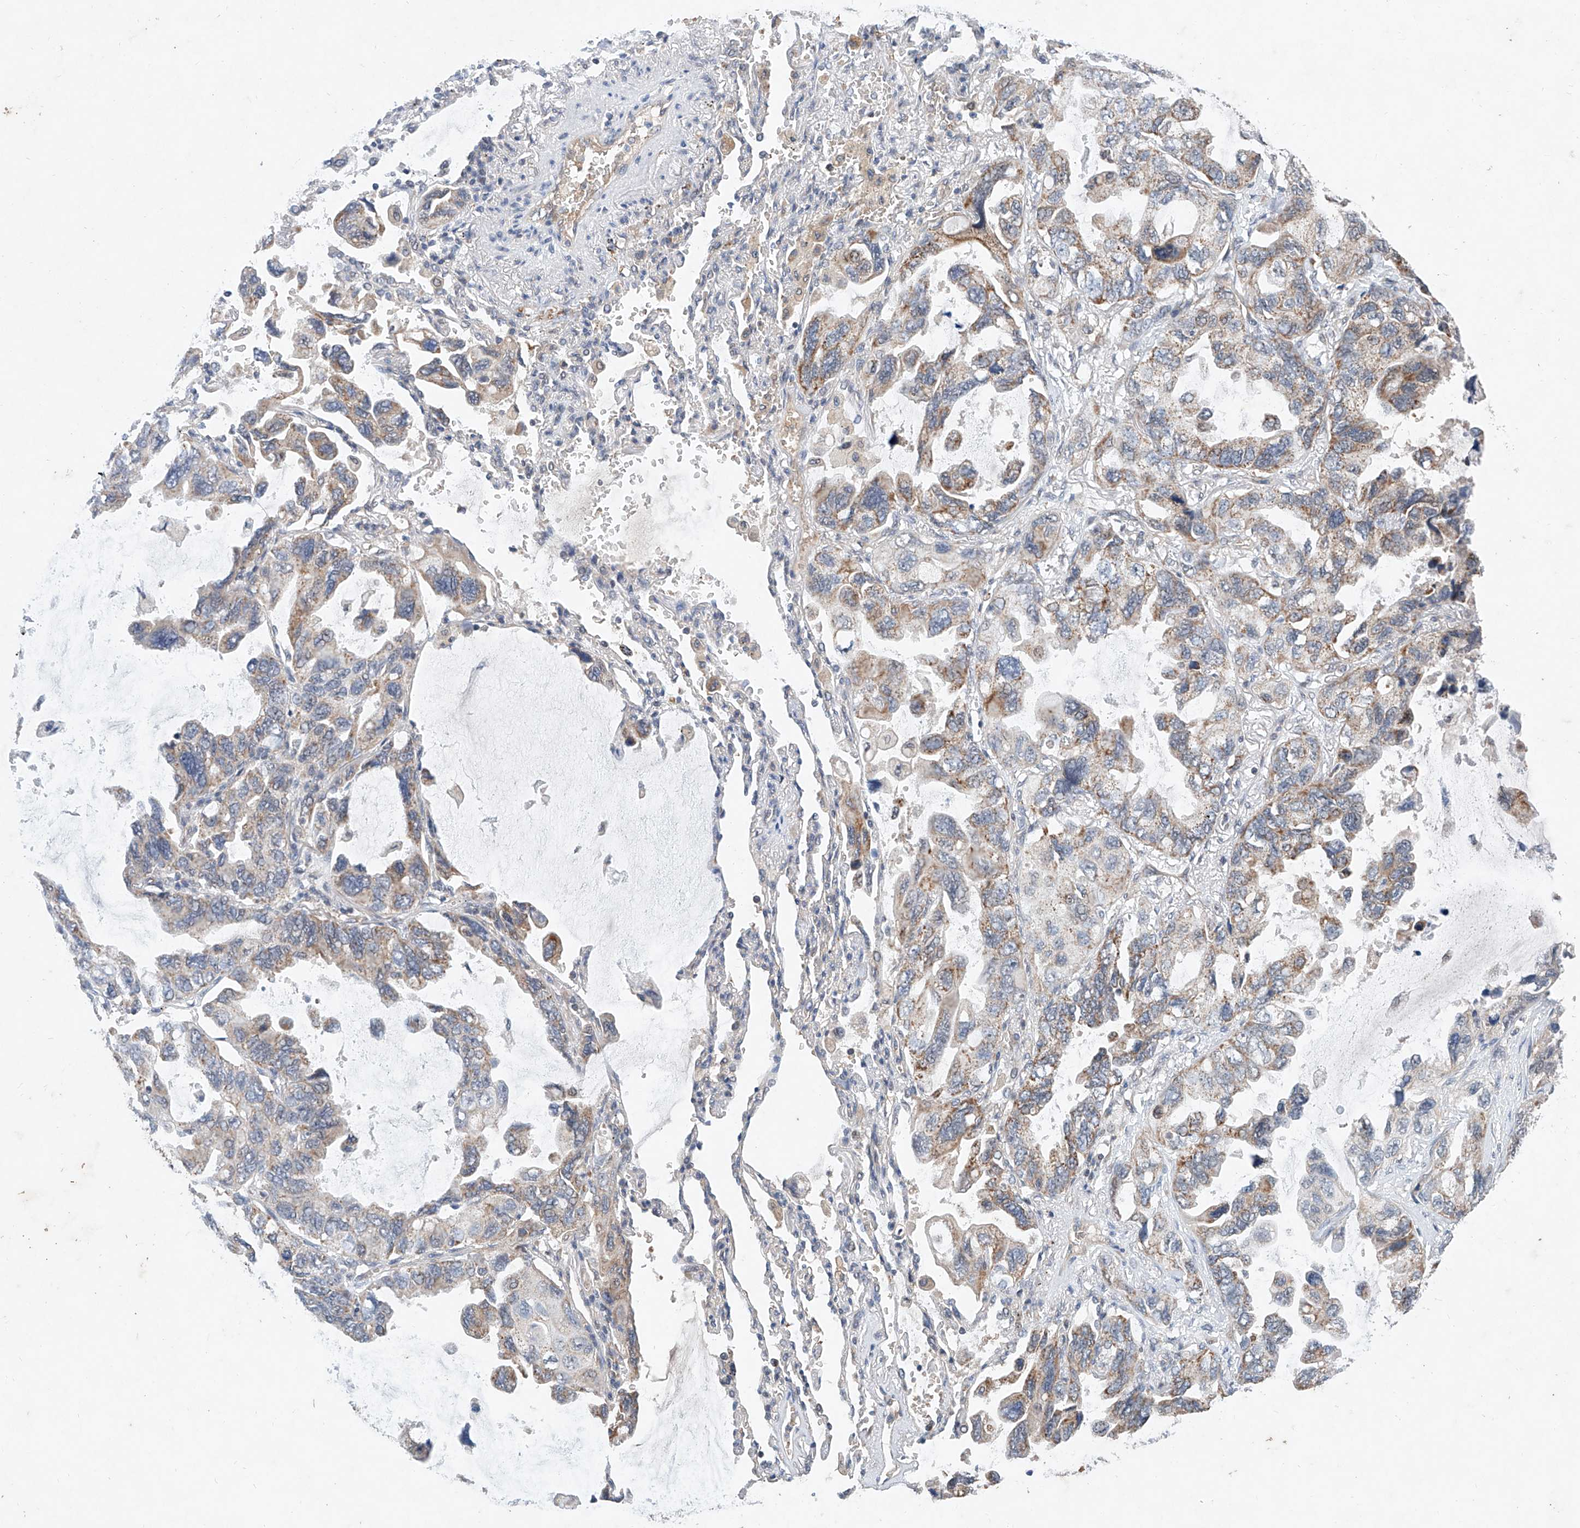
{"staining": {"intensity": "moderate", "quantity": "<25%", "location": "cytoplasmic/membranous"}, "tissue": "lung cancer", "cell_type": "Tumor cells", "image_type": "cancer", "snomed": [{"axis": "morphology", "description": "Squamous cell carcinoma, NOS"}, {"axis": "topography", "description": "Lung"}], "caption": "This is an image of IHC staining of lung cancer (squamous cell carcinoma), which shows moderate staining in the cytoplasmic/membranous of tumor cells.", "gene": "FASTK", "patient": {"sex": "female", "age": 73}}